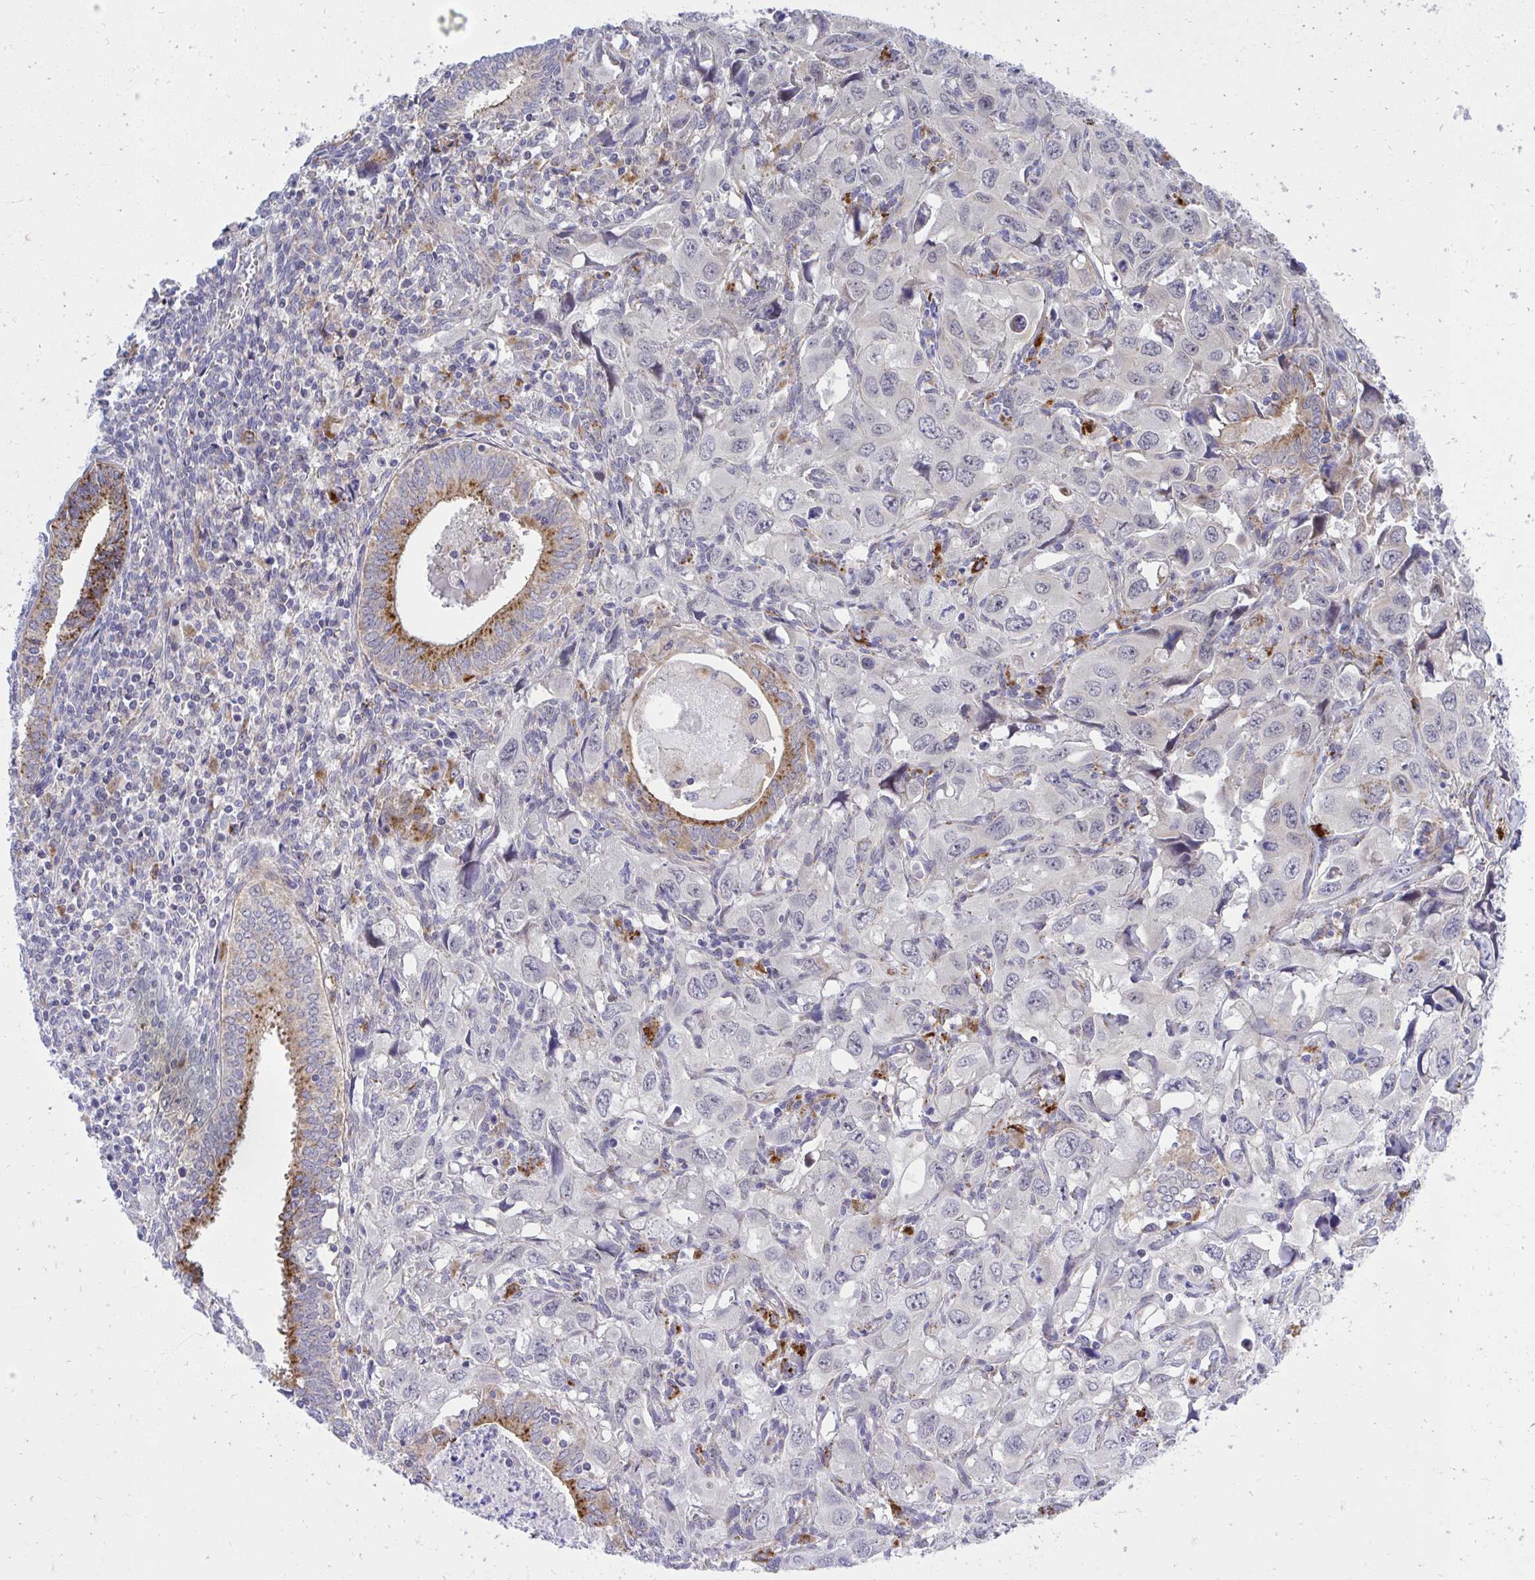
{"staining": {"intensity": "negative", "quantity": "none", "location": "none"}, "tissue": "endometrial cancer", "cell_type": "Tumor cells", "image_type": "cancer", "snomed": [{"axis": "morphology", "description": "Adenocarcinoma, NOS"}, {"axis": "topography", "description": "Uterus"}], "caption": "The photomicrograph shows no significant positivity in tumor cells of endometrial adenocarcinoma. (Stains: DAB (3,3'-diaminobenzidine) IHC with hematoxylin counter stain, Microscopy: brightfield microscopy at high magnification).", "gene": "XAF1", "patient": {"sex": "female", "age": 62}}